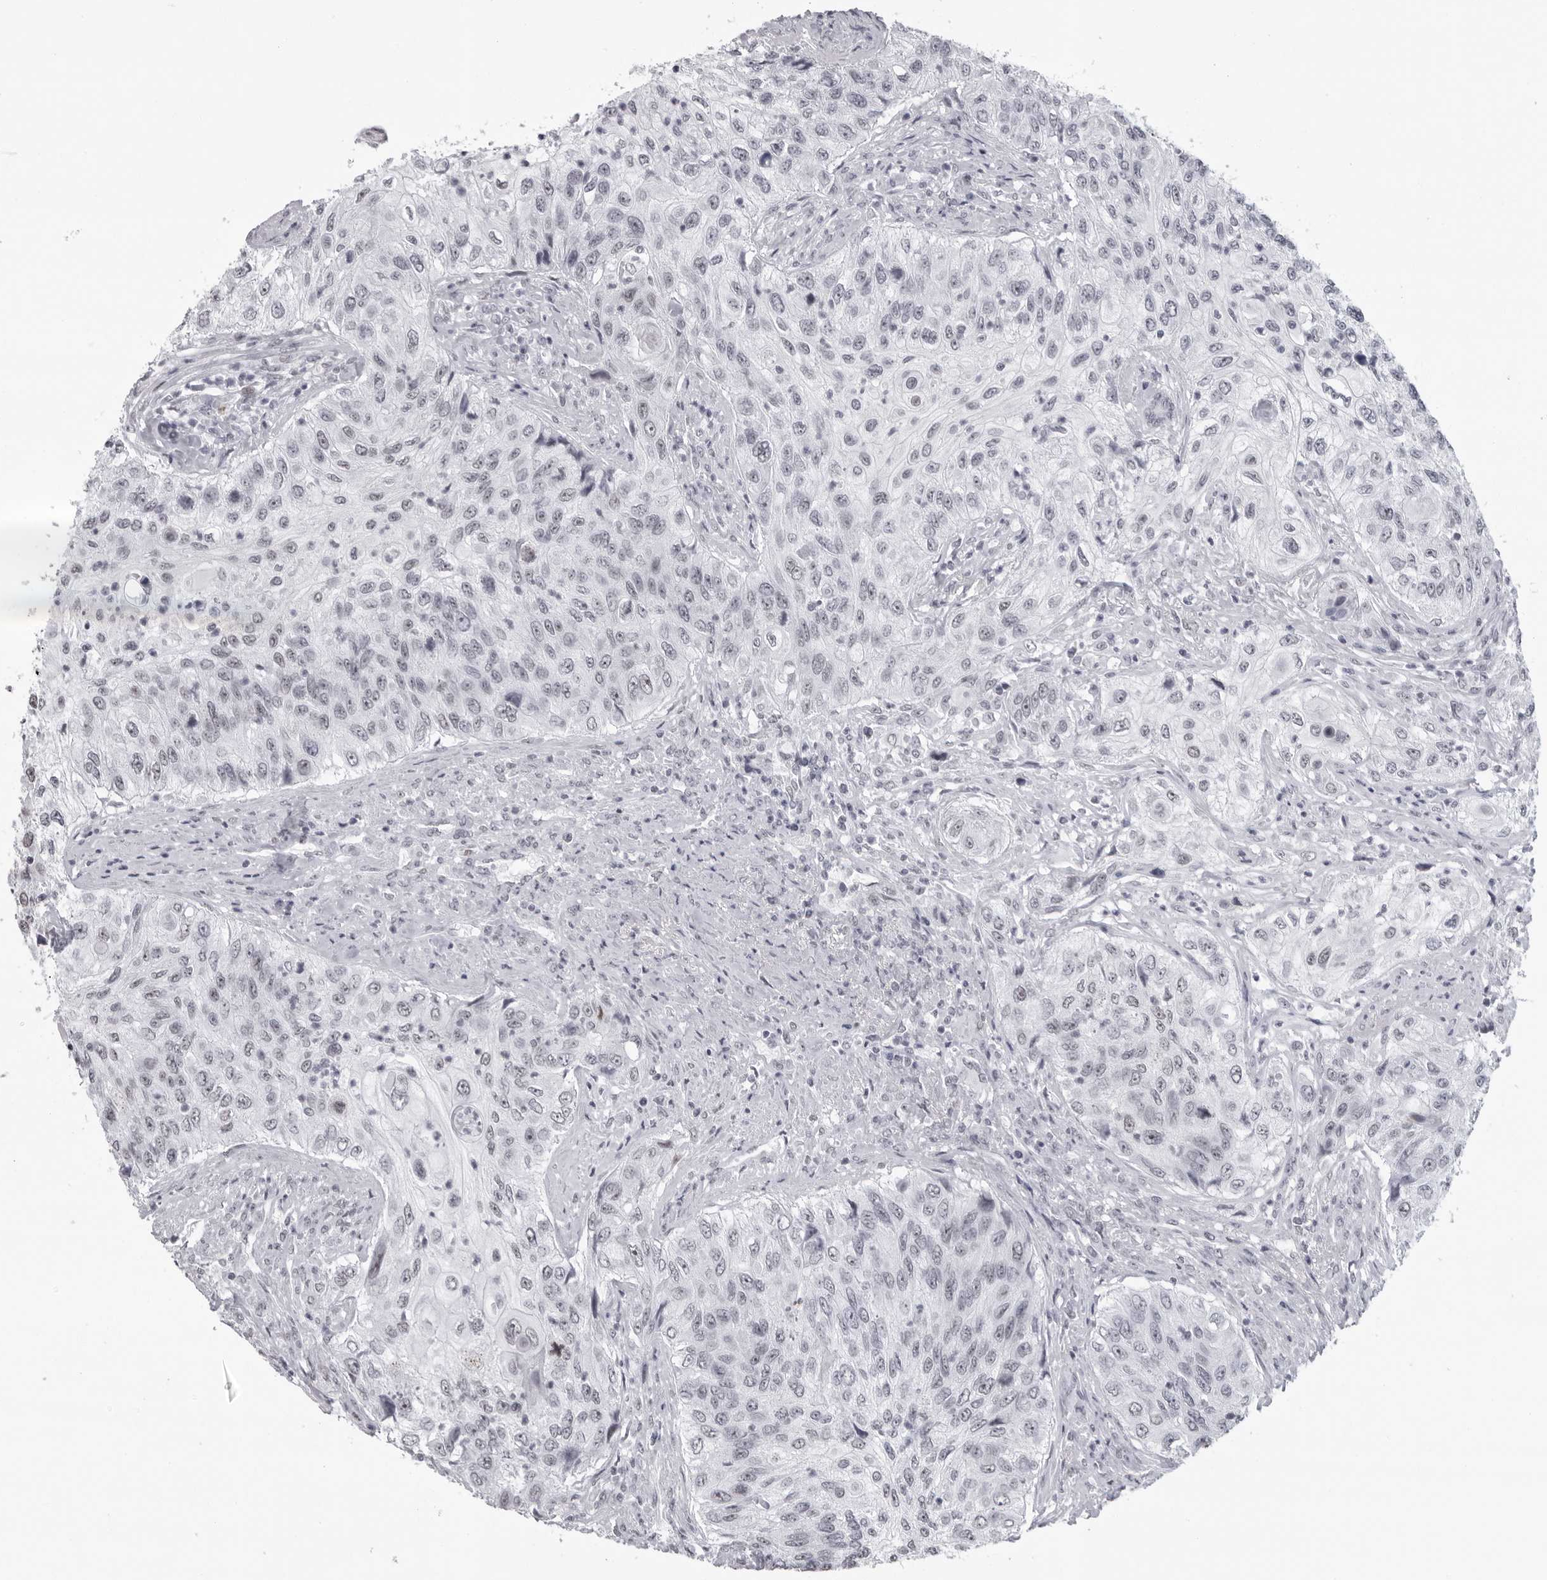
{"staining": {"intensity": "negative", "quantity": "none", "location": "none"}, "tissue": "urothelial cancer", "cell_type": "Tumor cells", "image_type": "cancer", "snomed": [{"axis": "morphology", "description": "Urothelial carcinoma, High grade"}, {"axis": "topography", "description": "Urinary bladder"}], "caption": "A micrograph of high-grade urothelial carcinoma stained for a protein exhibits no brown staining in tumor cells. (DAB immunohistochemistry (IHC), high magnification).", "gene": "ESPN", "patient": {"sex": "female", "age": 60}}